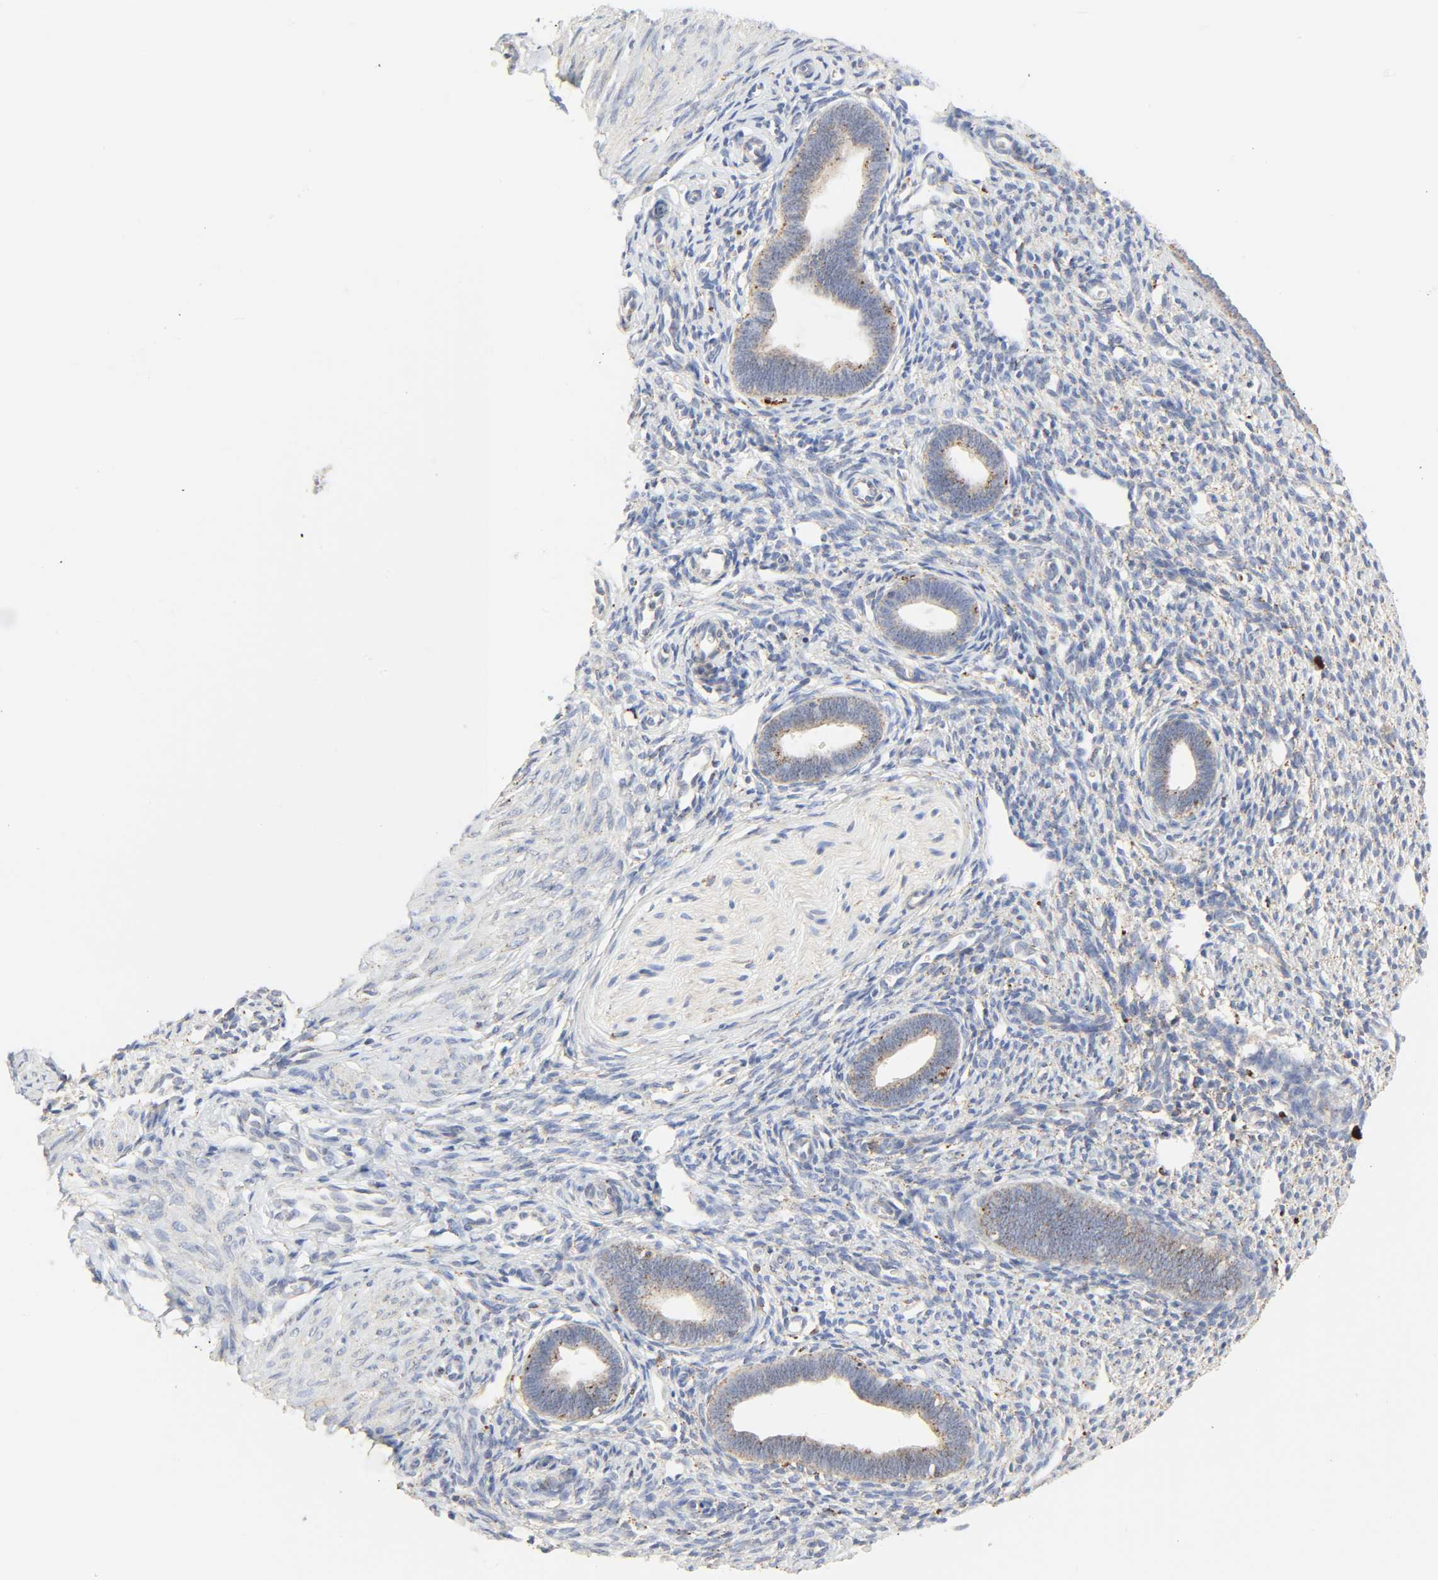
{"staining": {"intensity": "negative", "quantity": "none", "location": "none"}, "tissue": "endometrium", "cell_type": "Cells in endometrial stroma", "image_type": "normal", "snomed": [{"axis": "morphology", "description": "Normal tissue, NOS"}, {"axis": "topography", "description": "Endometrium"}], "caption": "Photomicrograph shows no protein expression in cells in endometrial stroma of unremarkable endometrium.", "gene": "CAMK2A", "patient": {"sex": "female", "age": 27}}